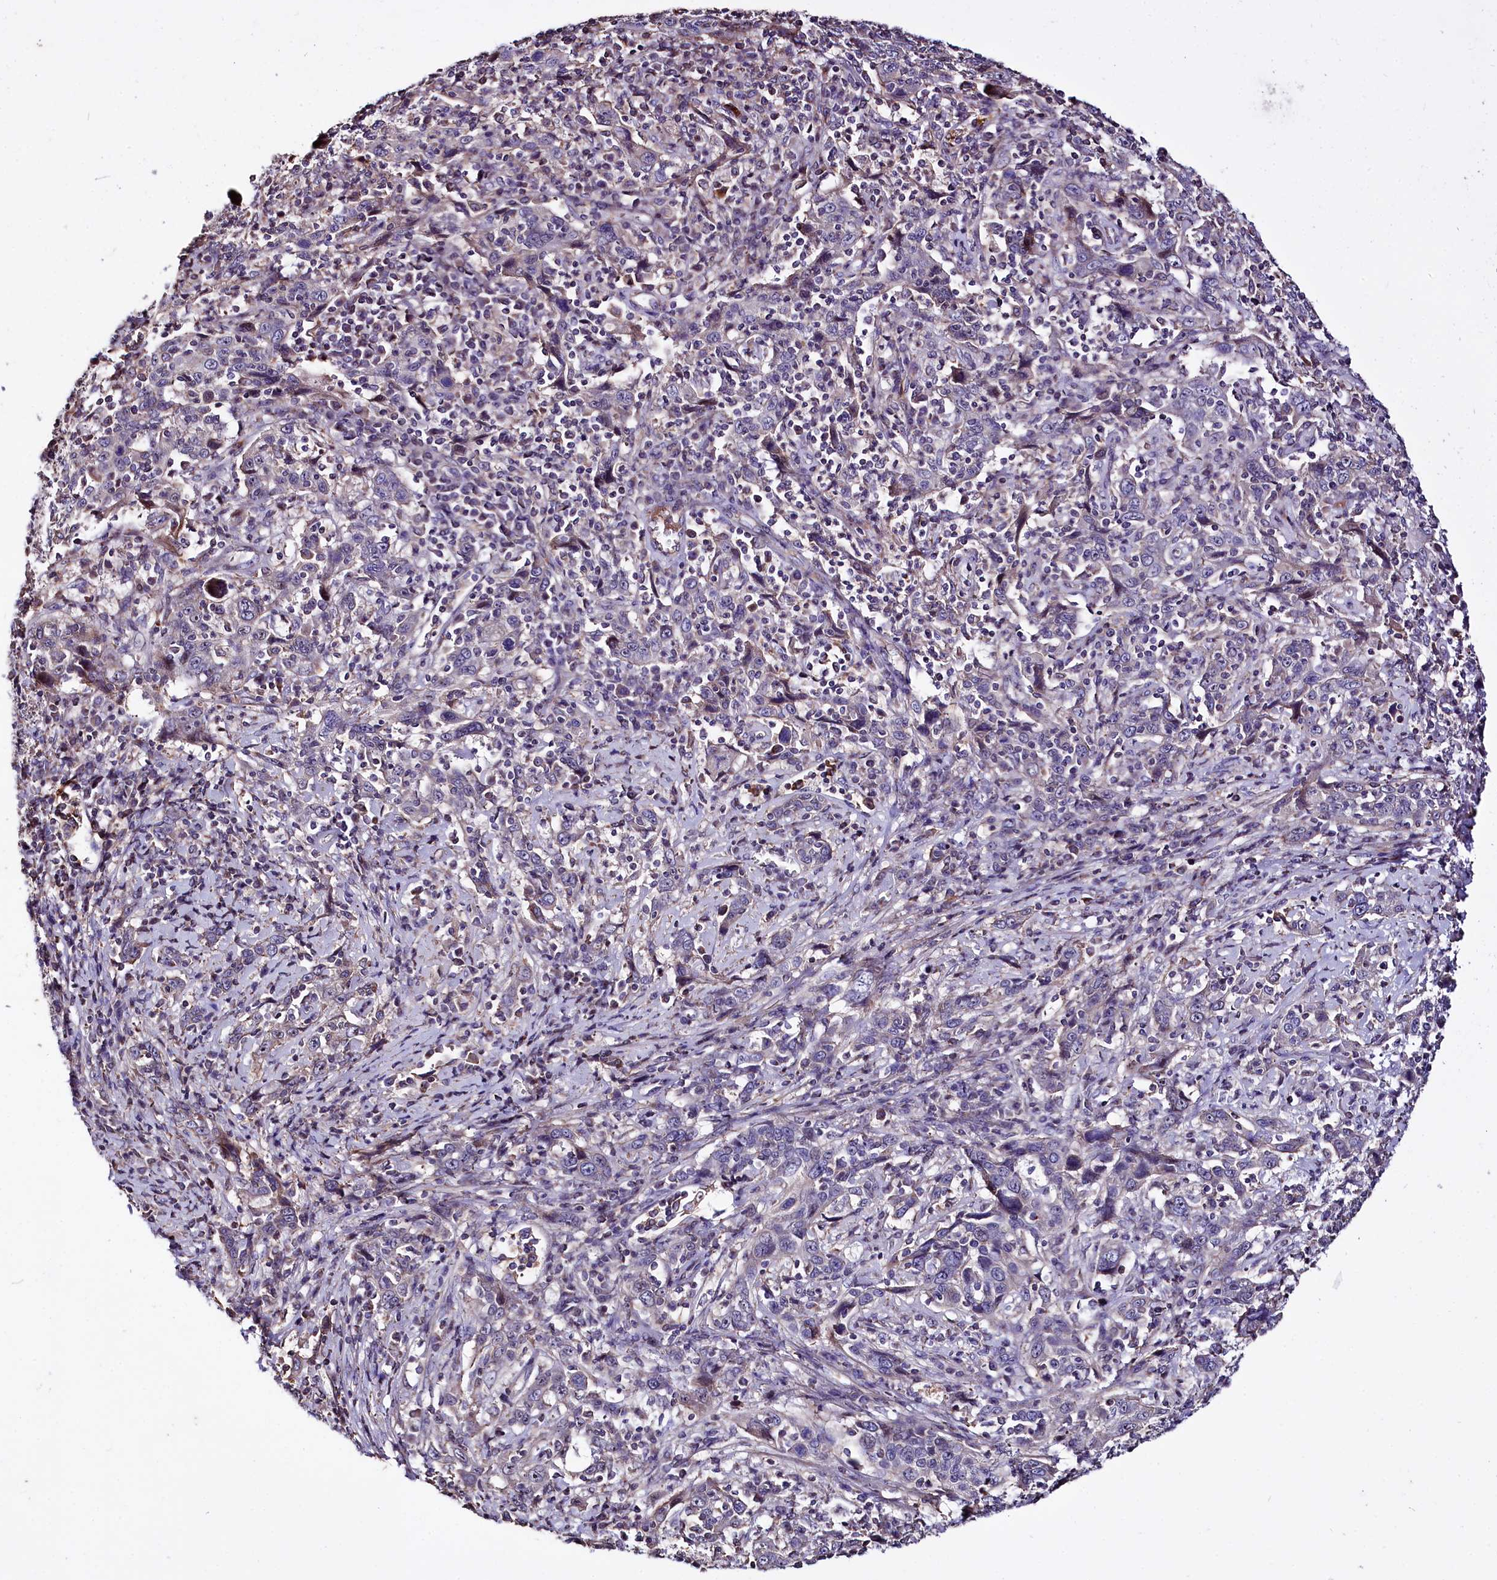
{"staining": {"intensity": "weak", "quantity": "<25%", "location": "cytoplasmic/membranous"}, "tissue": "cervical cancer", "cell_type": "Tumor cells", "image_type": "cancer", "snomed": [{"axis": "morphology", "description": "Squamous cell carcinoma, NOS"}, {"axis": "topography", "description": "Cervix"}], "caption": "Immunohistochemical staining of cervical squamous cell carcinoma exhibits no significant positivity in tumor cells.", "gene": "RPUSD3", "patient": {"sex": "female", "age": 46}}